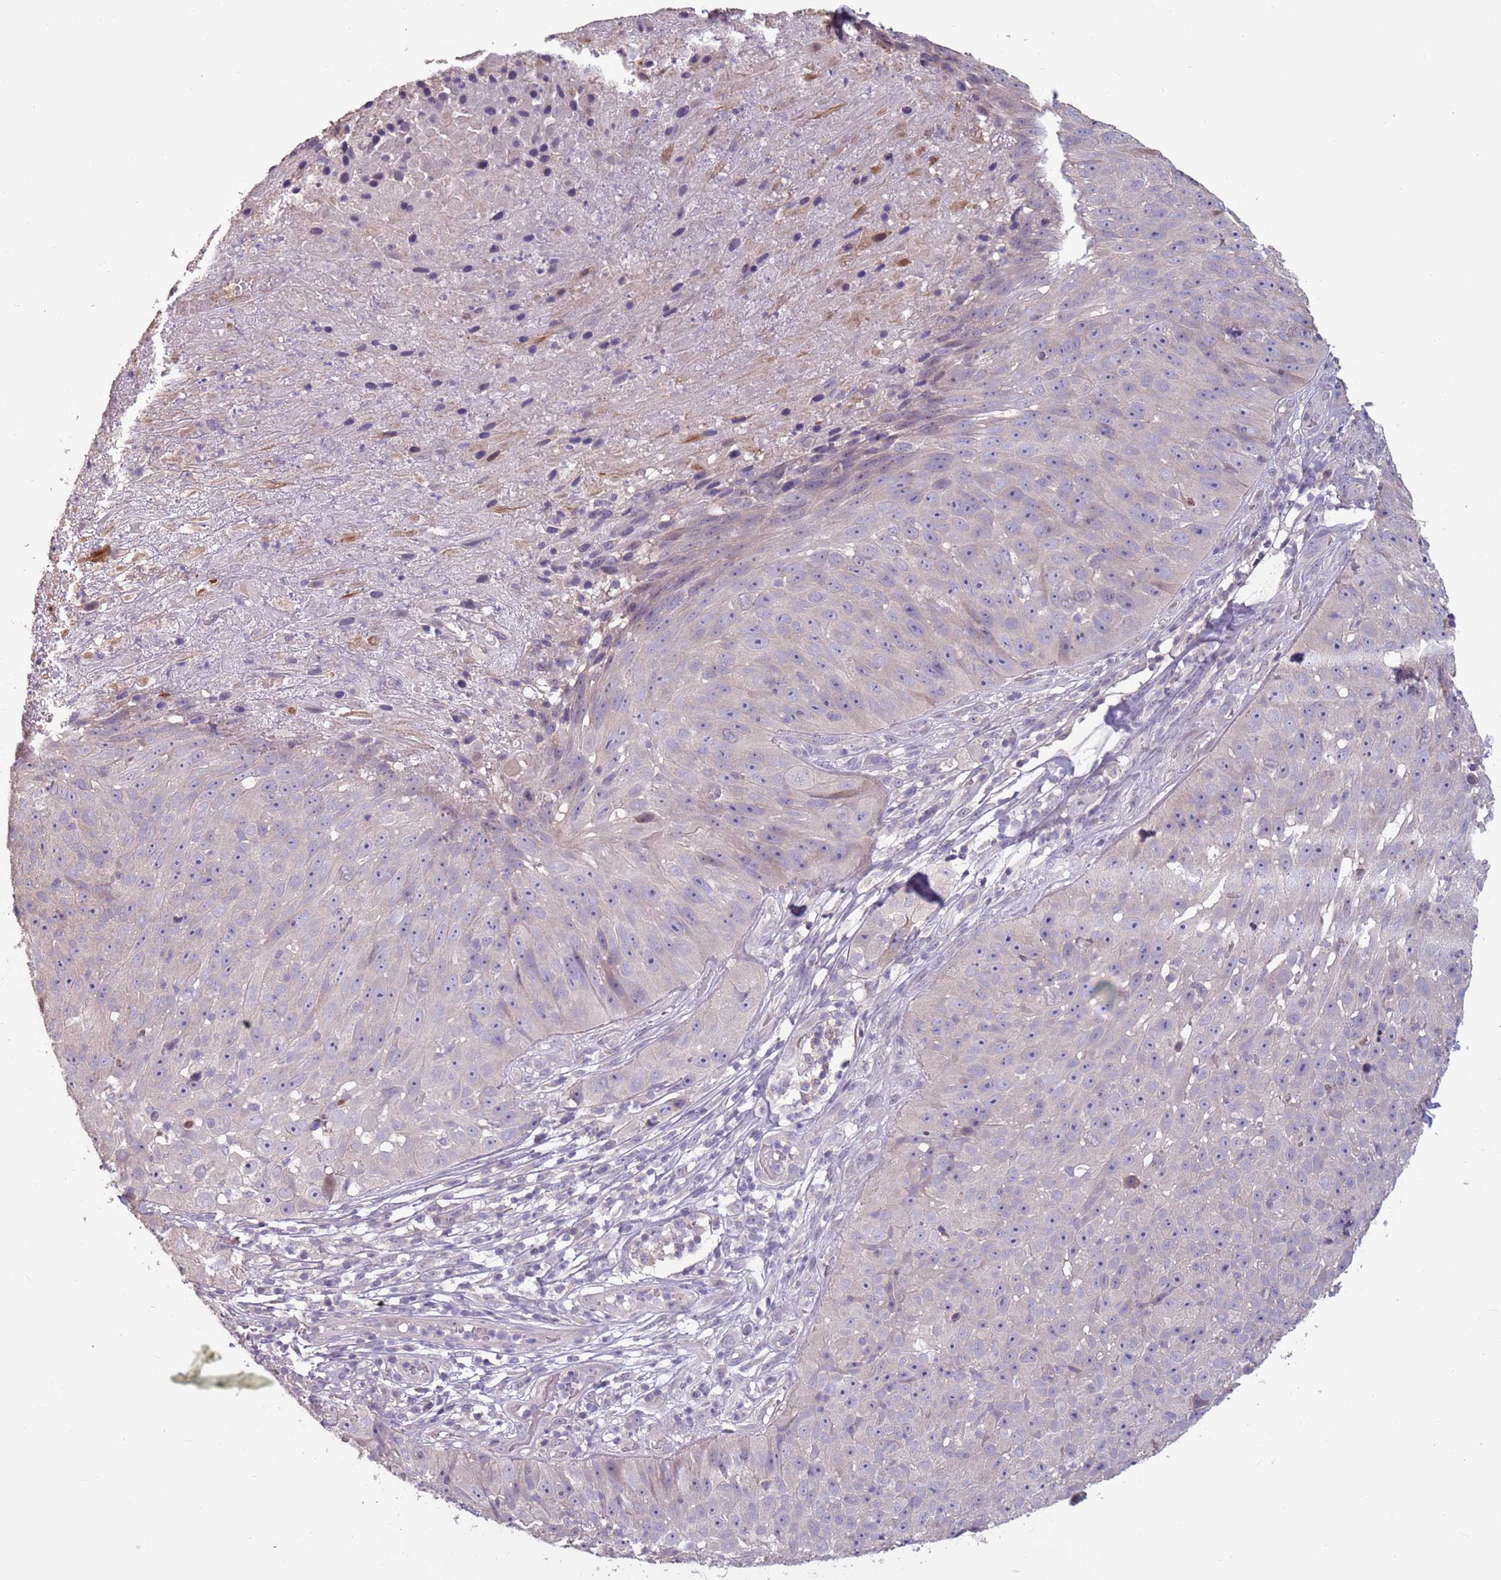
{"staining": {"intensity": "negative", "quantity": "none", "location": "none"}, "tissue": "skin cancer", "cell_type": "Tumor cells", "image_type": "cancer", "snomed": [{"axis": "morphology", "description": "Squamous cell carcinoma, NOS"}, {"axis": "topography", "description": "Skin"}], "caption": "IHC of skin squamous cell carcinoma shows no staining in tumor cells. (DAB immunohistochemistry (IHC) with hematoxylin counter stain).", "gene": "MBD3L1", "patient": {"sex": "female", "age": 87}}